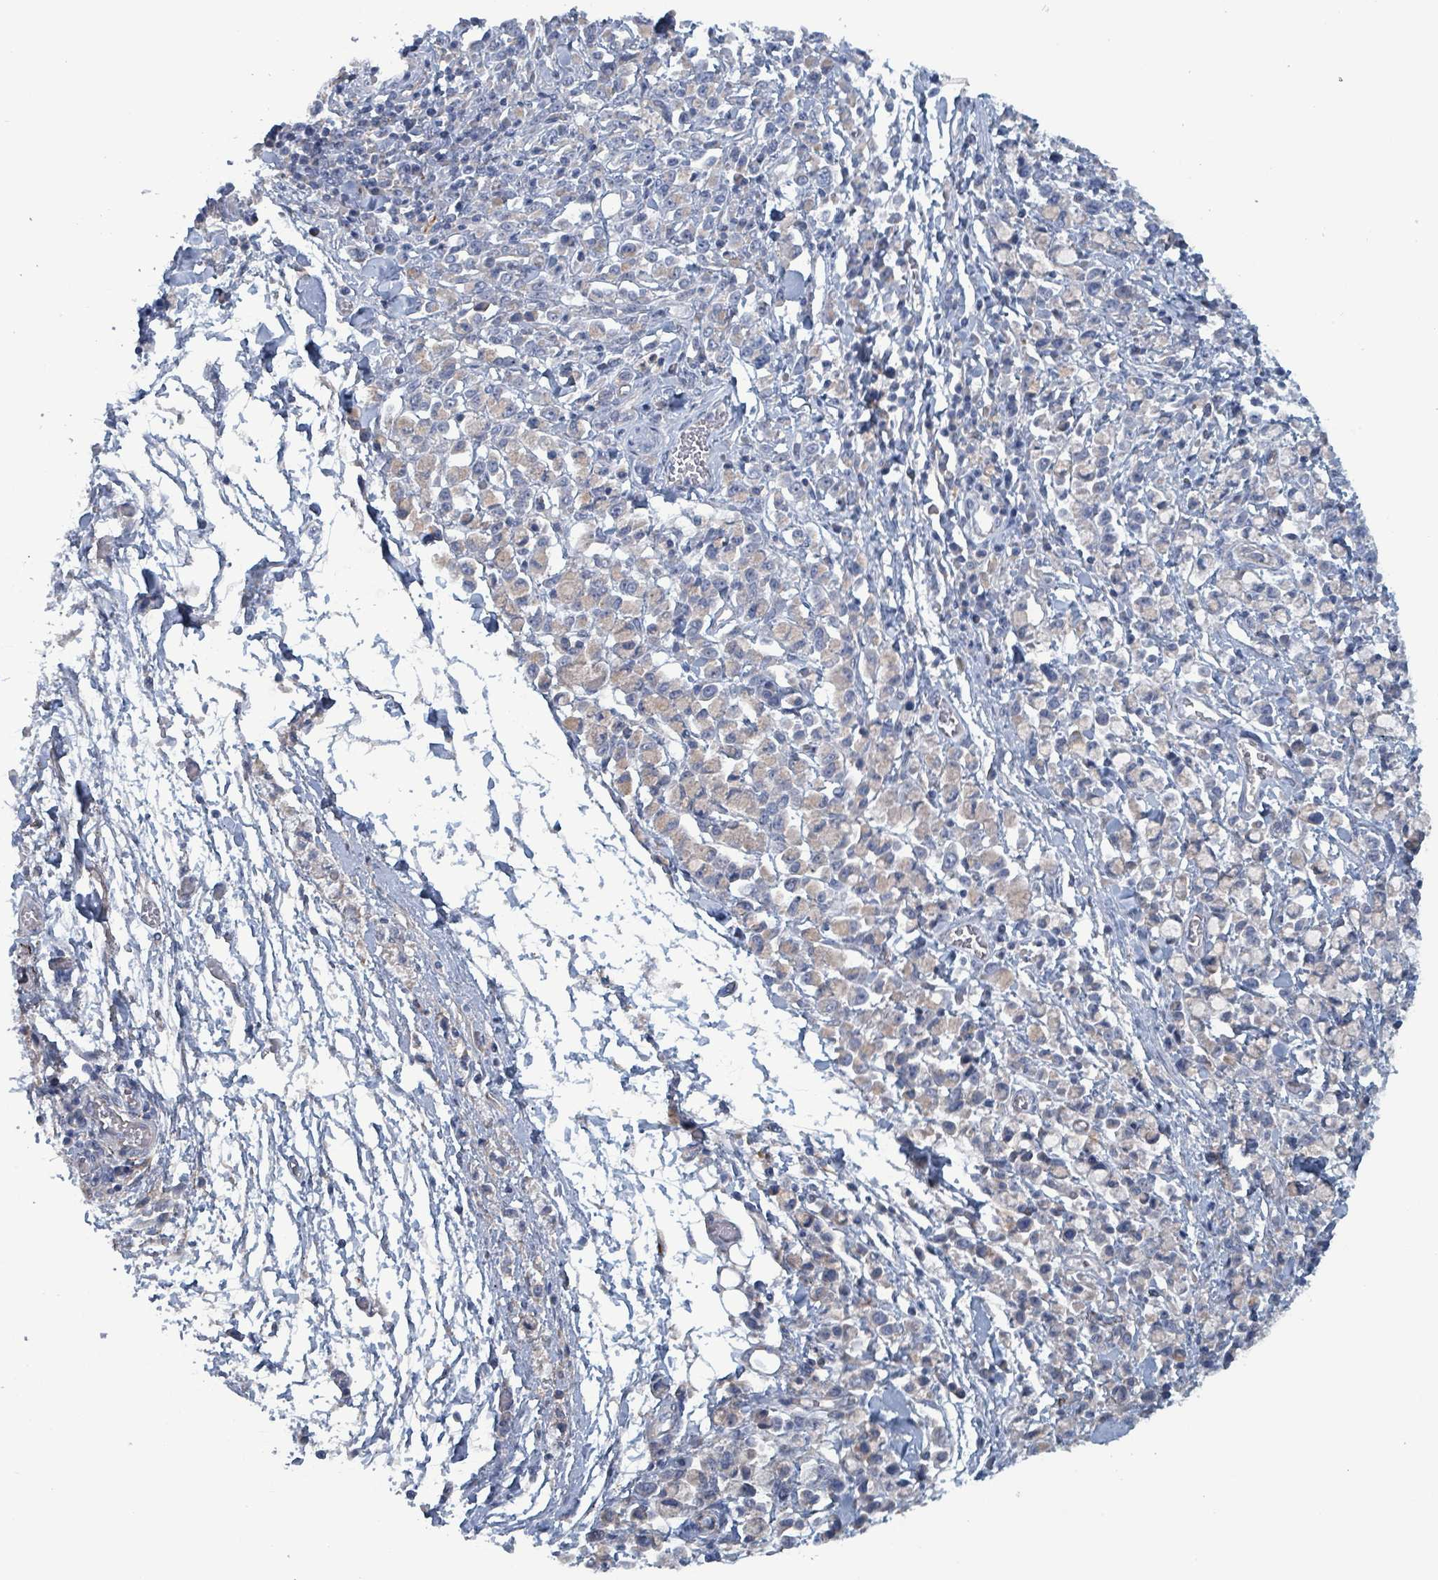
{"staining": {"intensity": "weak", "quantity": "<25%", "location": "cytoplasmic/membranous"}, "tissue": "stomach cancer", "cell_type": "Tumor cells", "image_type": "cancer", "snomed": [{"axis": "morphology", "description": "Adenocarcinoma, NOS"}, {"axis": "topography", "description": "Stomach"}], "caption": "DAB immunohistochemical staining of human stomach cancer demonstrates no significant staining in tumor cells.", "gene": "TAAR5", "patient": {"sex": "female", "age": 81}}